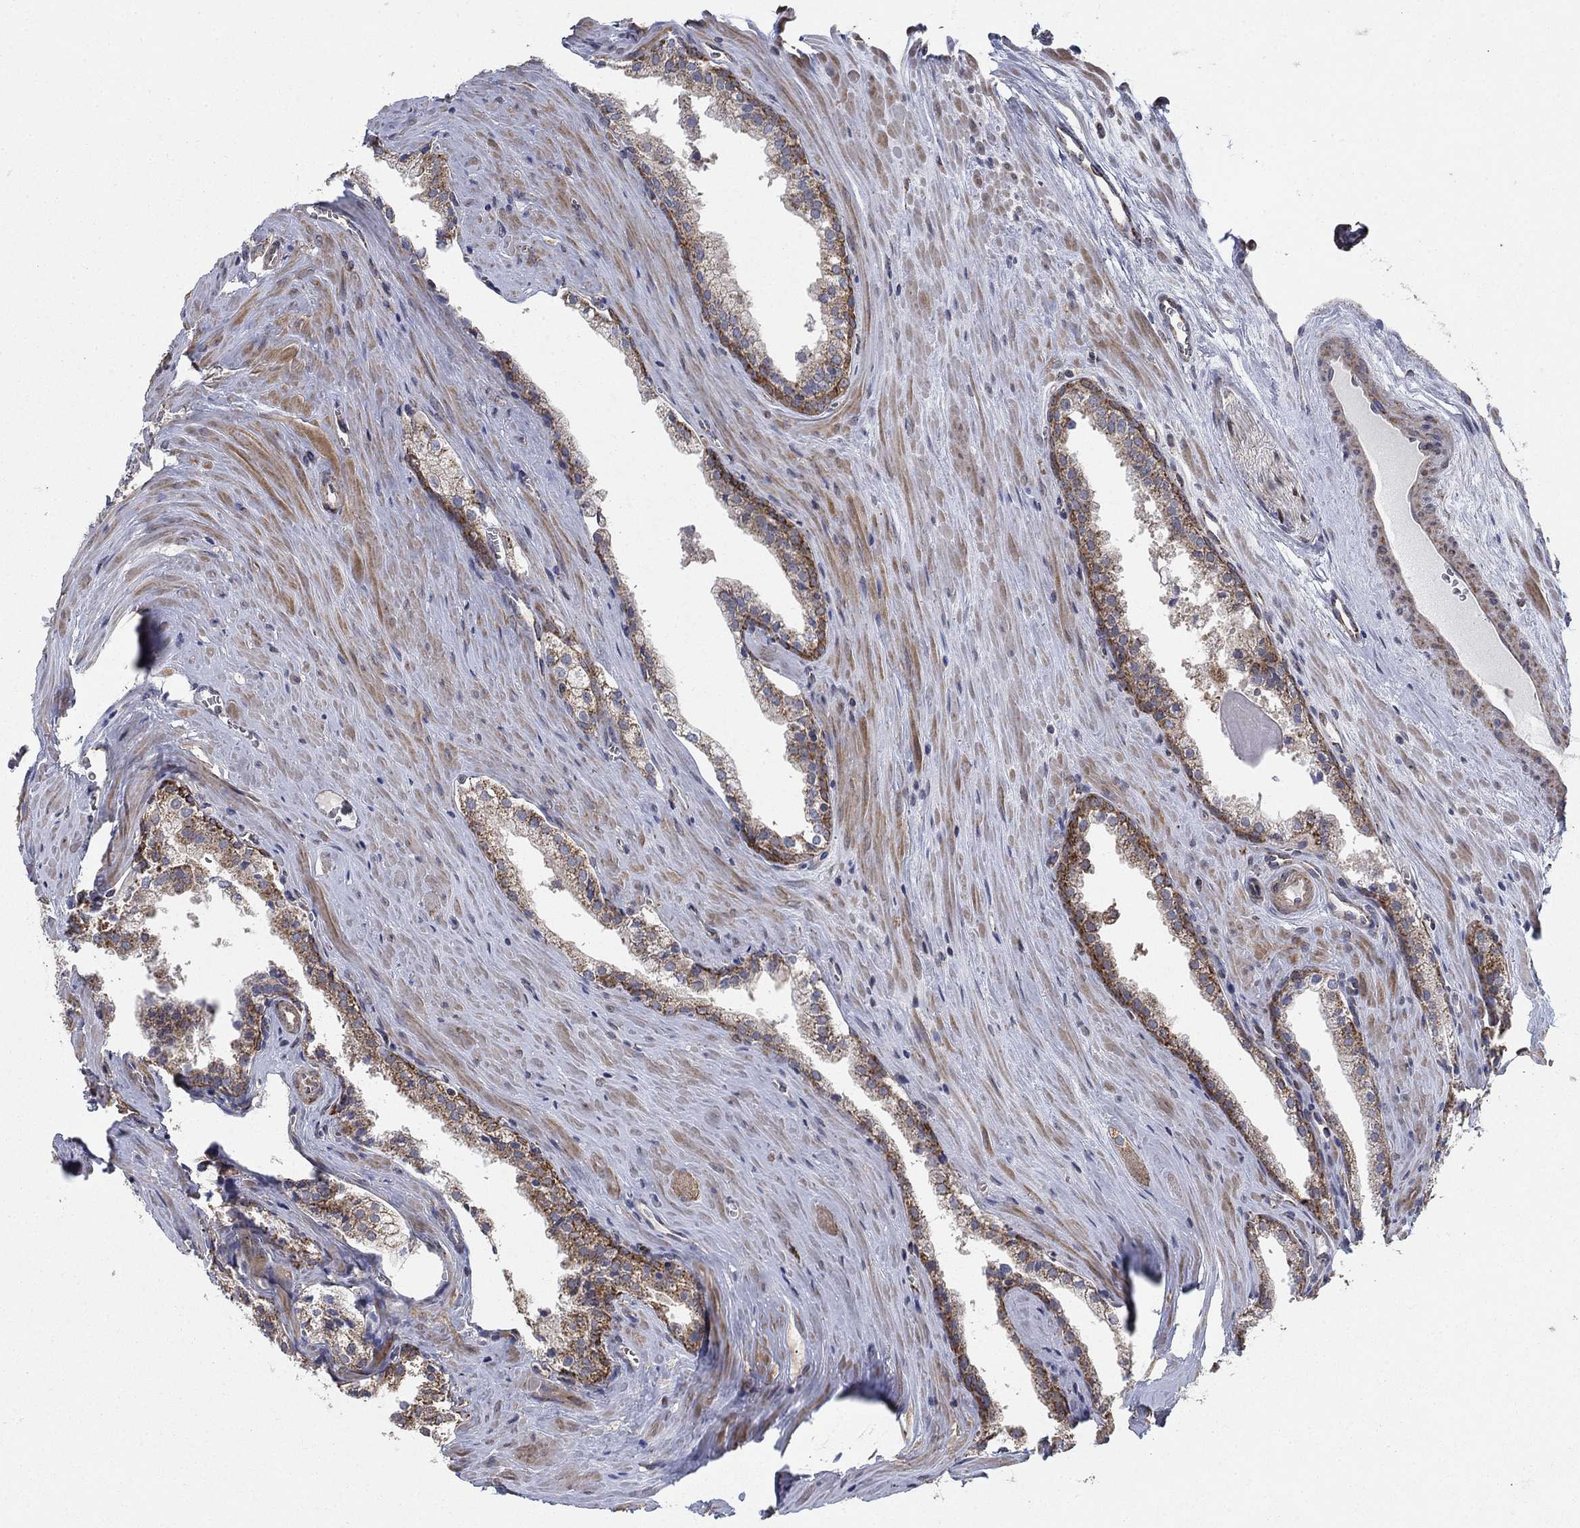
{"staining": {"intensity": "moderate", "quantity": ">75%", "location": "cytoplasmic/membranous"}, "tissue": "prostate cancer", "cell_type": "Tumor cells", "image_type": "cancer", "snomed": [{"axis": "morphology", "description": "Adenocarcinoma, NOS"}, {"axis": "topography", "description": "Prostate"}], "caption": "Moderate cytoplasmic/membranous staining is seen in about >75% of tumor cells in adenocarcinoma (prostate).", "gene": "NME7", "patient": {"sex": "male", "age": 72}}